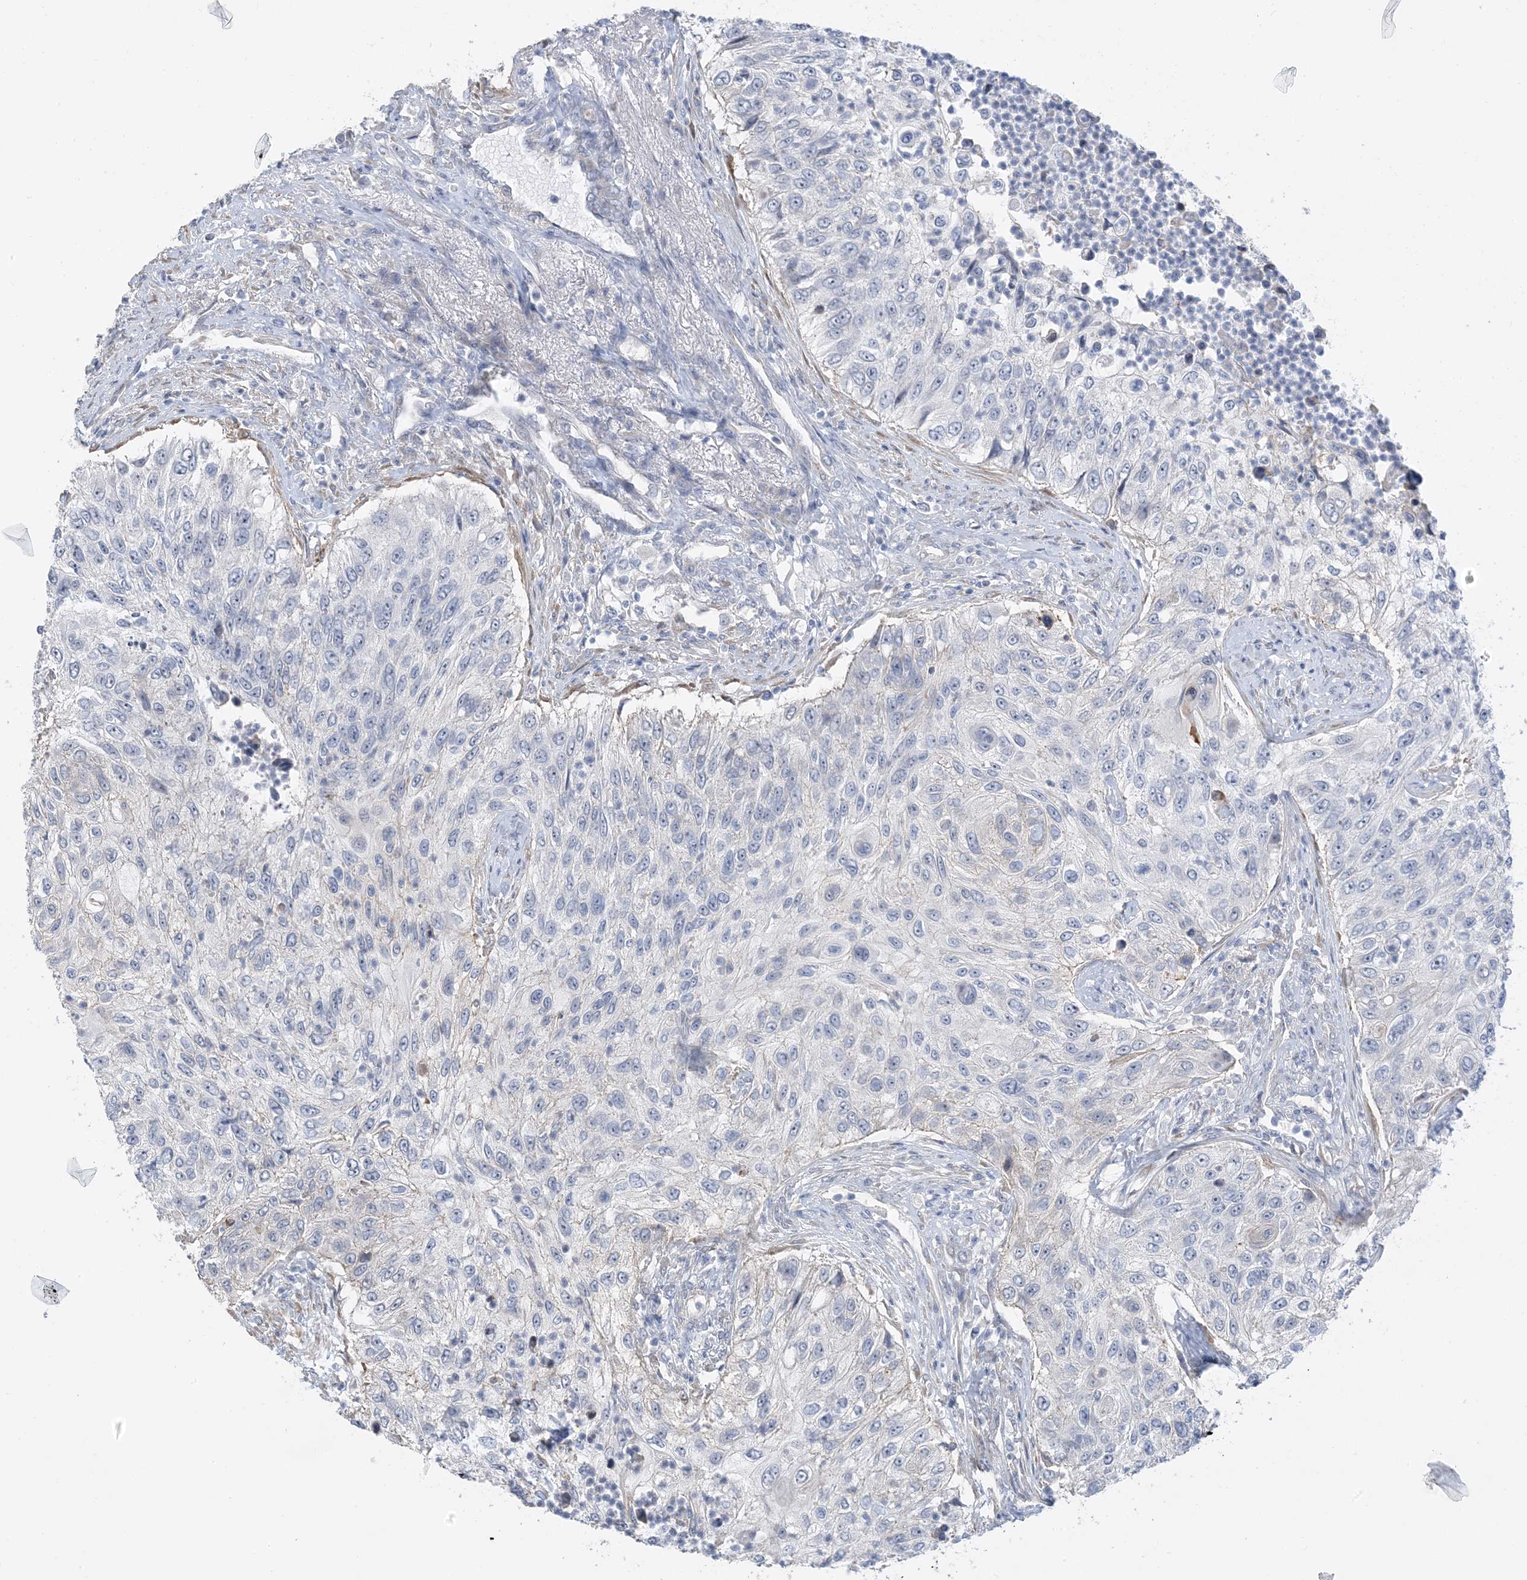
{"staining": {"intensity": "negative", "quantity": "none", "location": "none"}, "tissue": "urothelial cancer", "cell_type": "Tumor cells", "image_type": "cancer", "snomed": [{"axis": "morphology", "description": "Urothelial carcinoma, High grade"}, {"axis": "topography", "description": "Urinary bladder"}], "caption": "High magnification brightfield microscopy of urothelial carcinoma (high-grade) stained with DAB (brown) and counterstained with hematoxylin (blue): tumor cells show no significant staining.", "gene": "IL36B", "patient": {"sex": "female", "age": 60}}